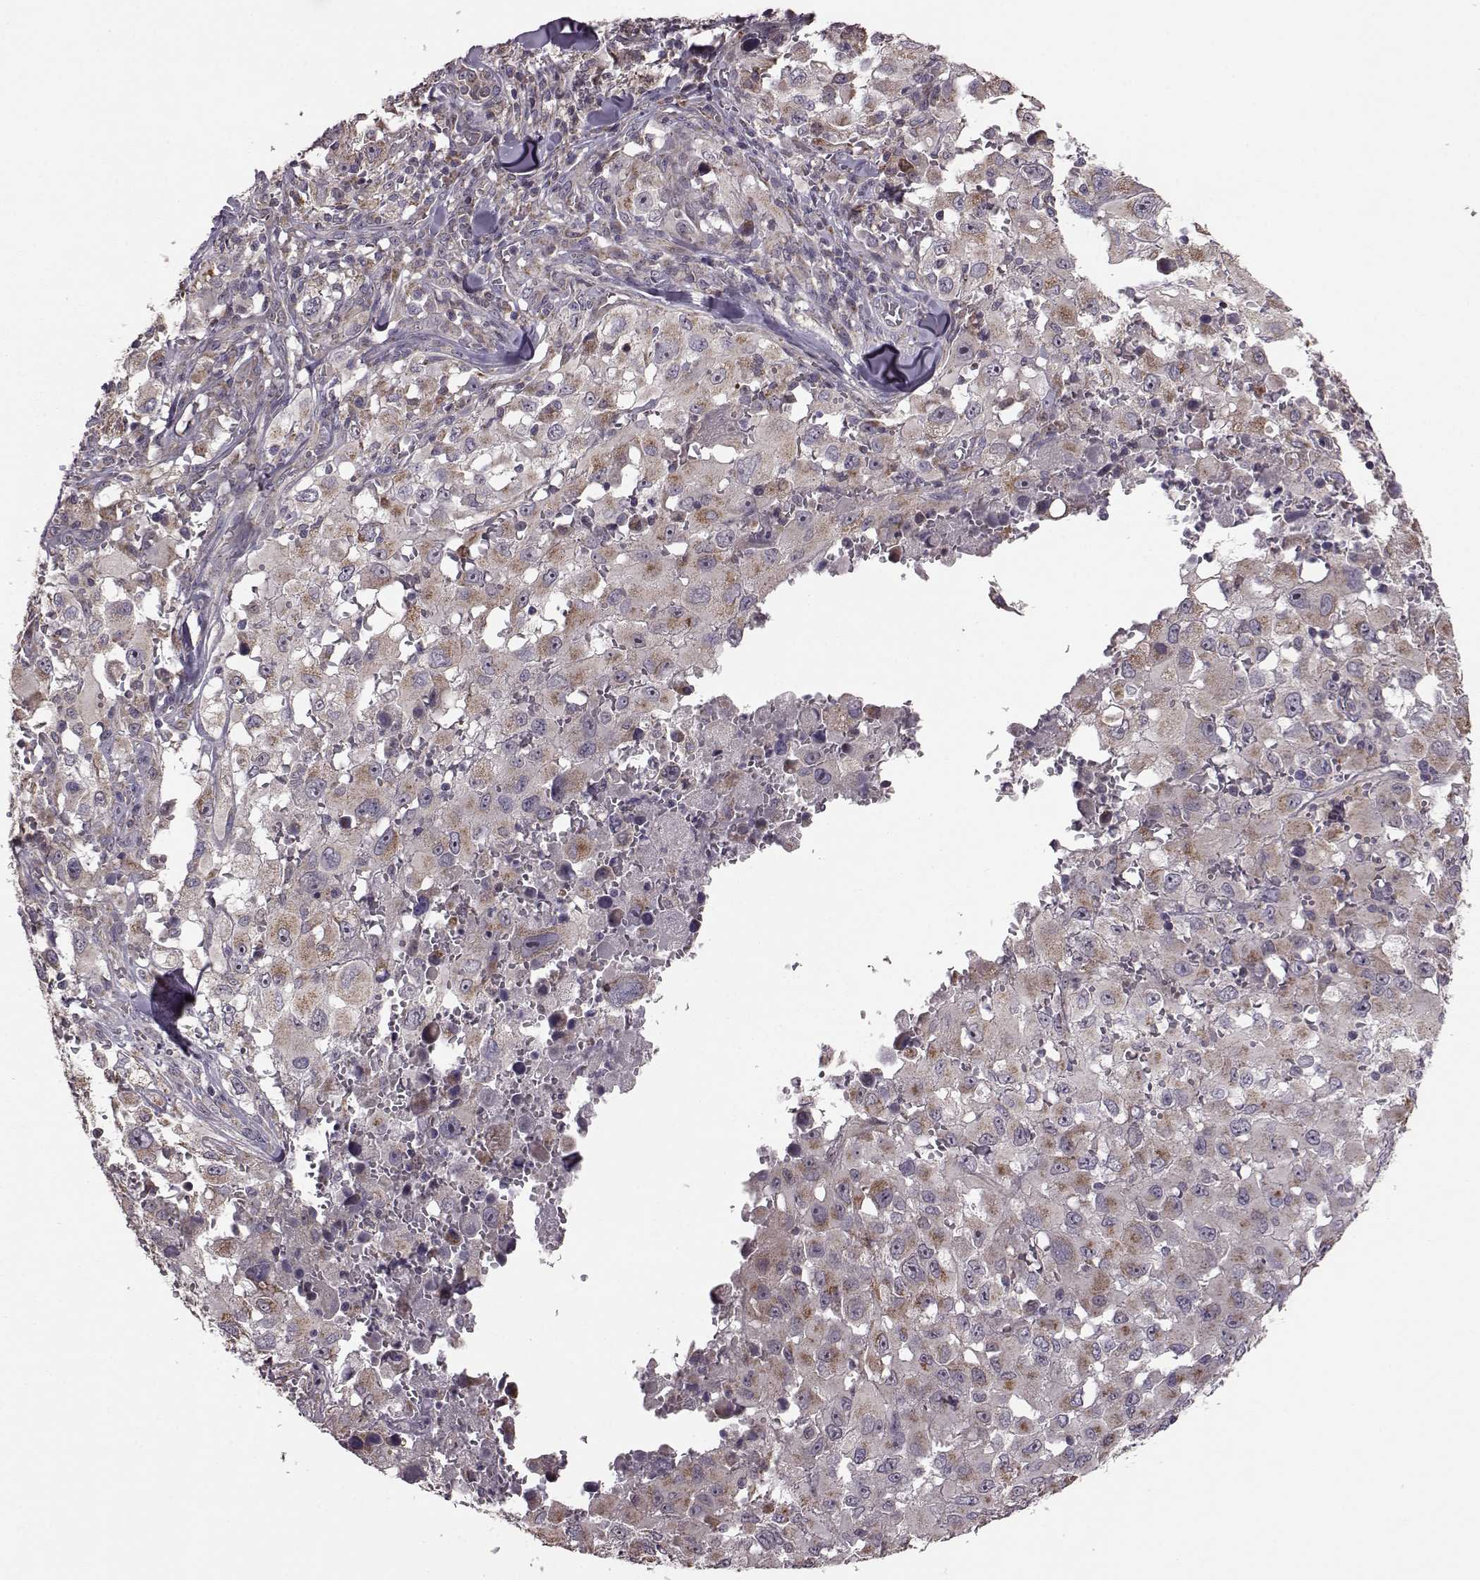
{"staining": {"intensity": "moderate", "quantity": "25%-75%", "location": "cytoplasmic/membranous"}, "tissue": "melanoma", "cell_type": "Tumor cells", "image_type": "cancer", "snomed": [{"axis": "morphology", "description": "Malignant melanoma, Metastatic site"}, {"axis": "topography", "description": "Lymph node"}], "caption": "A brown stain labels moderate cytoplasmic/membranous expression of a protein in melanoma tumor cells.", "gene": "PUDP", "patient": {"sex": "male", "age": 50}}